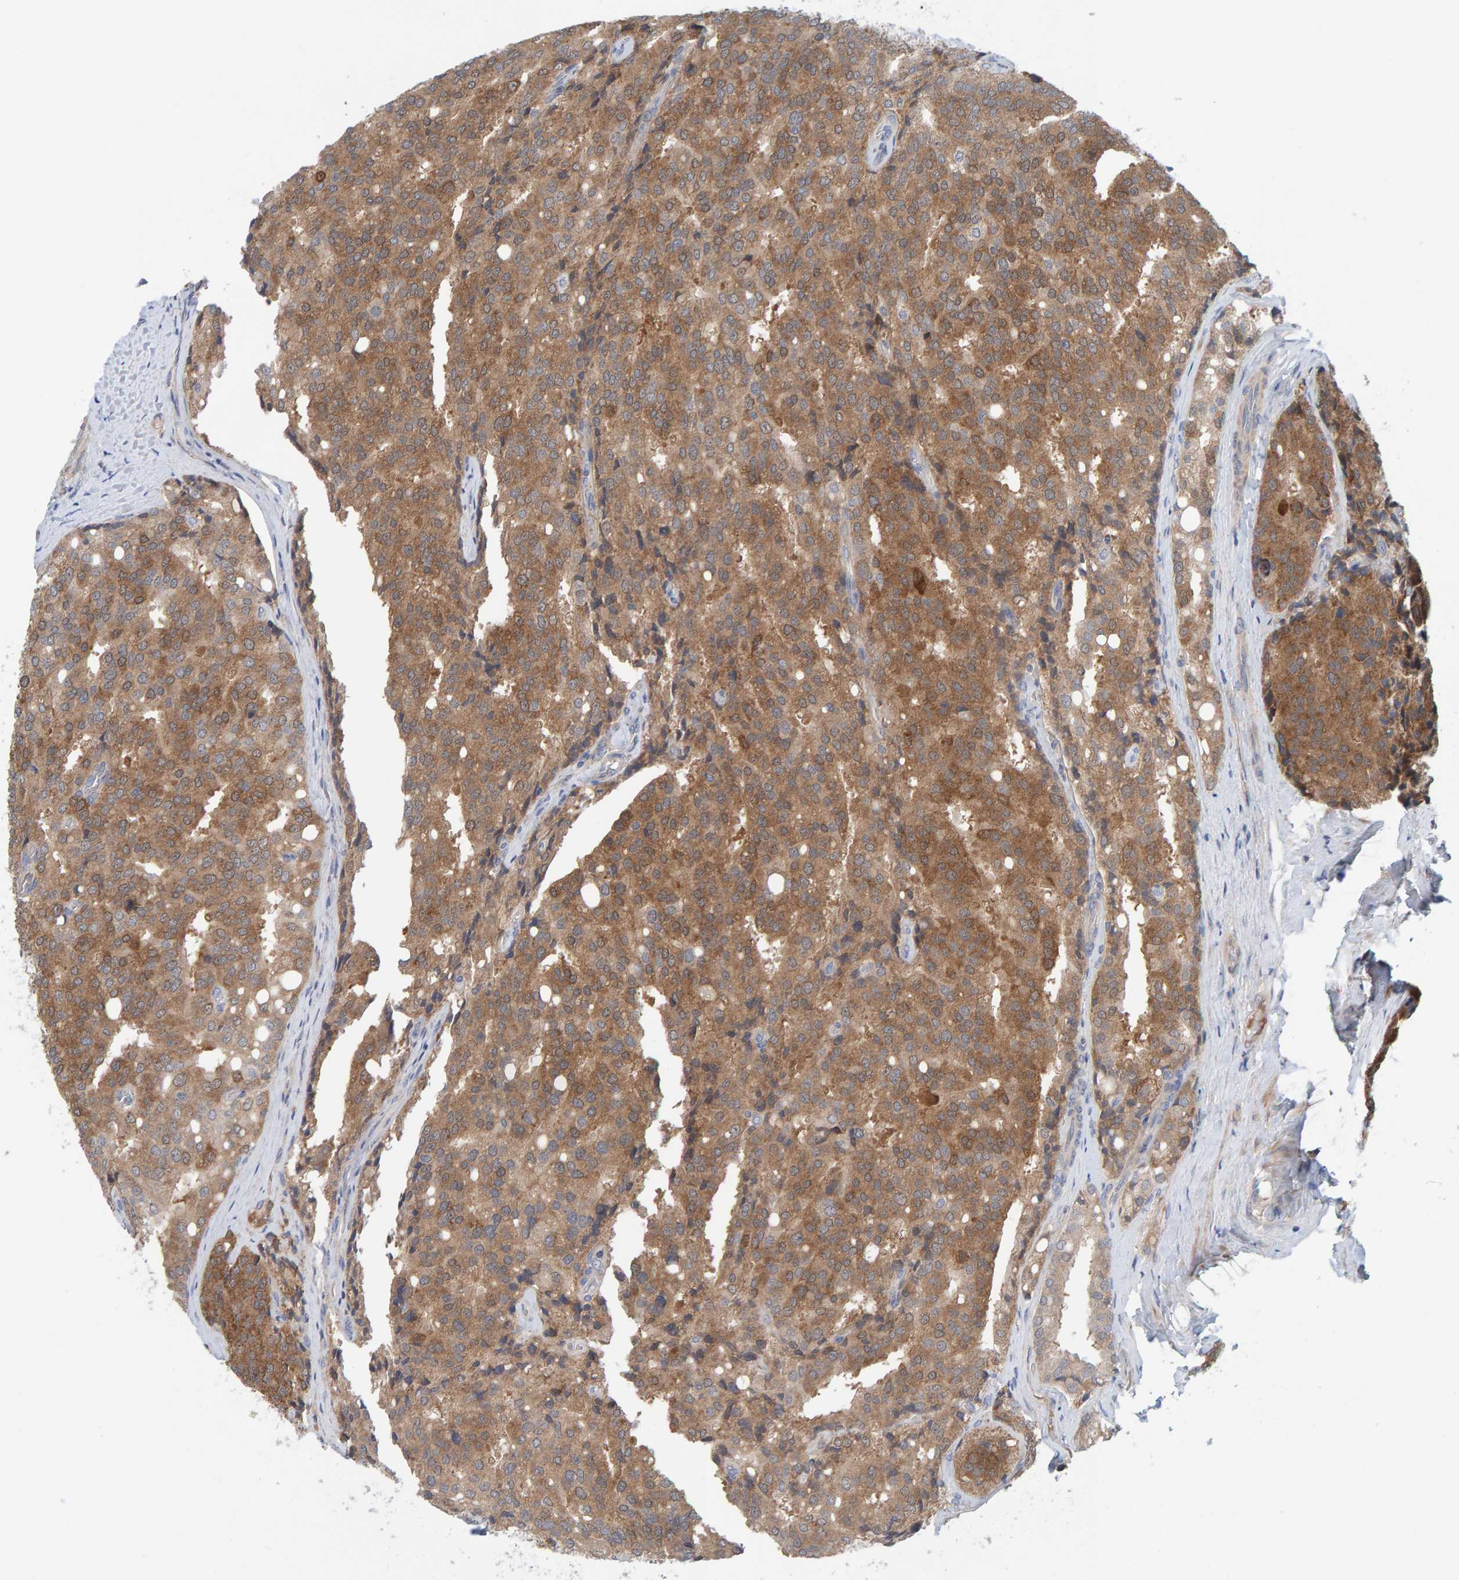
{"staining": {"intensity": "moderate", "quantity": ">75%", "location": "cytoplasmic/membranous"}, "tissue": "prostate cancer", "cell_type": "Tumor cells", "image_type": "cancer", "snomed": [{"axis": "morphology", "description": "Adenocarcinoma, High grade"}, {"axis": "topography", "description": "Prostate"}], "caption": "Tumor cells reveal medium levels of moderate cytoplasmic/membranous staining in about >75% of cells in adenocarcinoma (high-grade) (prostate). Nuclei are stained in blue.", "gene": "TATDN1", "patient": {"sex": "male", "age": 50}}